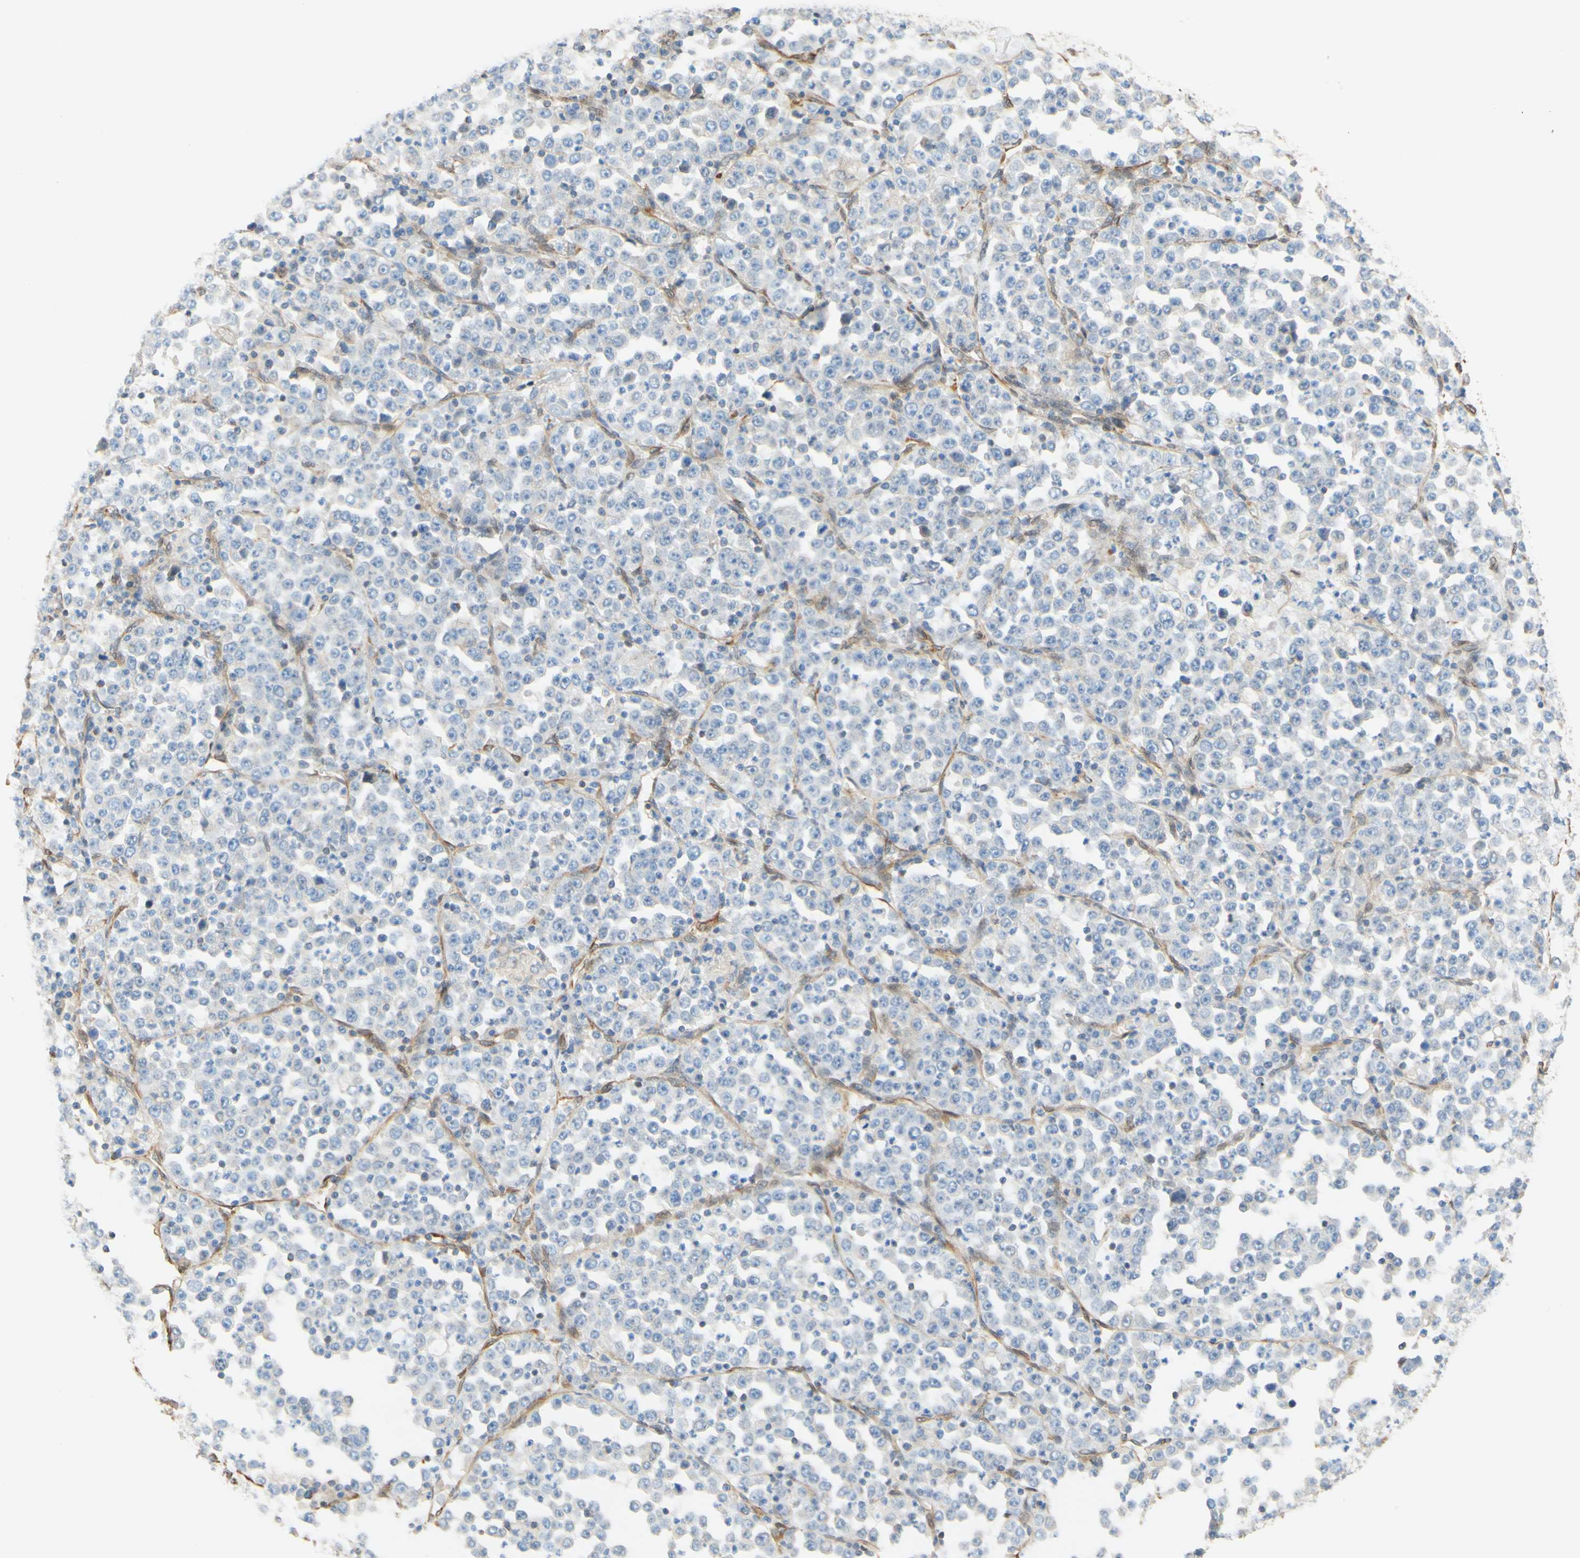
{"staining": {"intensity": "negative", "quantity": "none", "location": "none"}, "tissue": "stomach cancer", "cell_type": "Tumor cells", "image_type": "cancer", "snomed": [{"axis": "morphology", "description": "Normal tissue, NOS"}, {"axis": "morphology", "description": "Adenocarcinoma, NOS"}, {"axis": "topography", "description": "Stomach, upper"}, {"axis": "topography", "description": "Stomach"}], "caption": "An image of human stomach cancer is negative for staining in tumor cells. Nuclei are stained in blue.", "gene": "ENDOD1", "patient": {"sex": "male", "age": 59}}